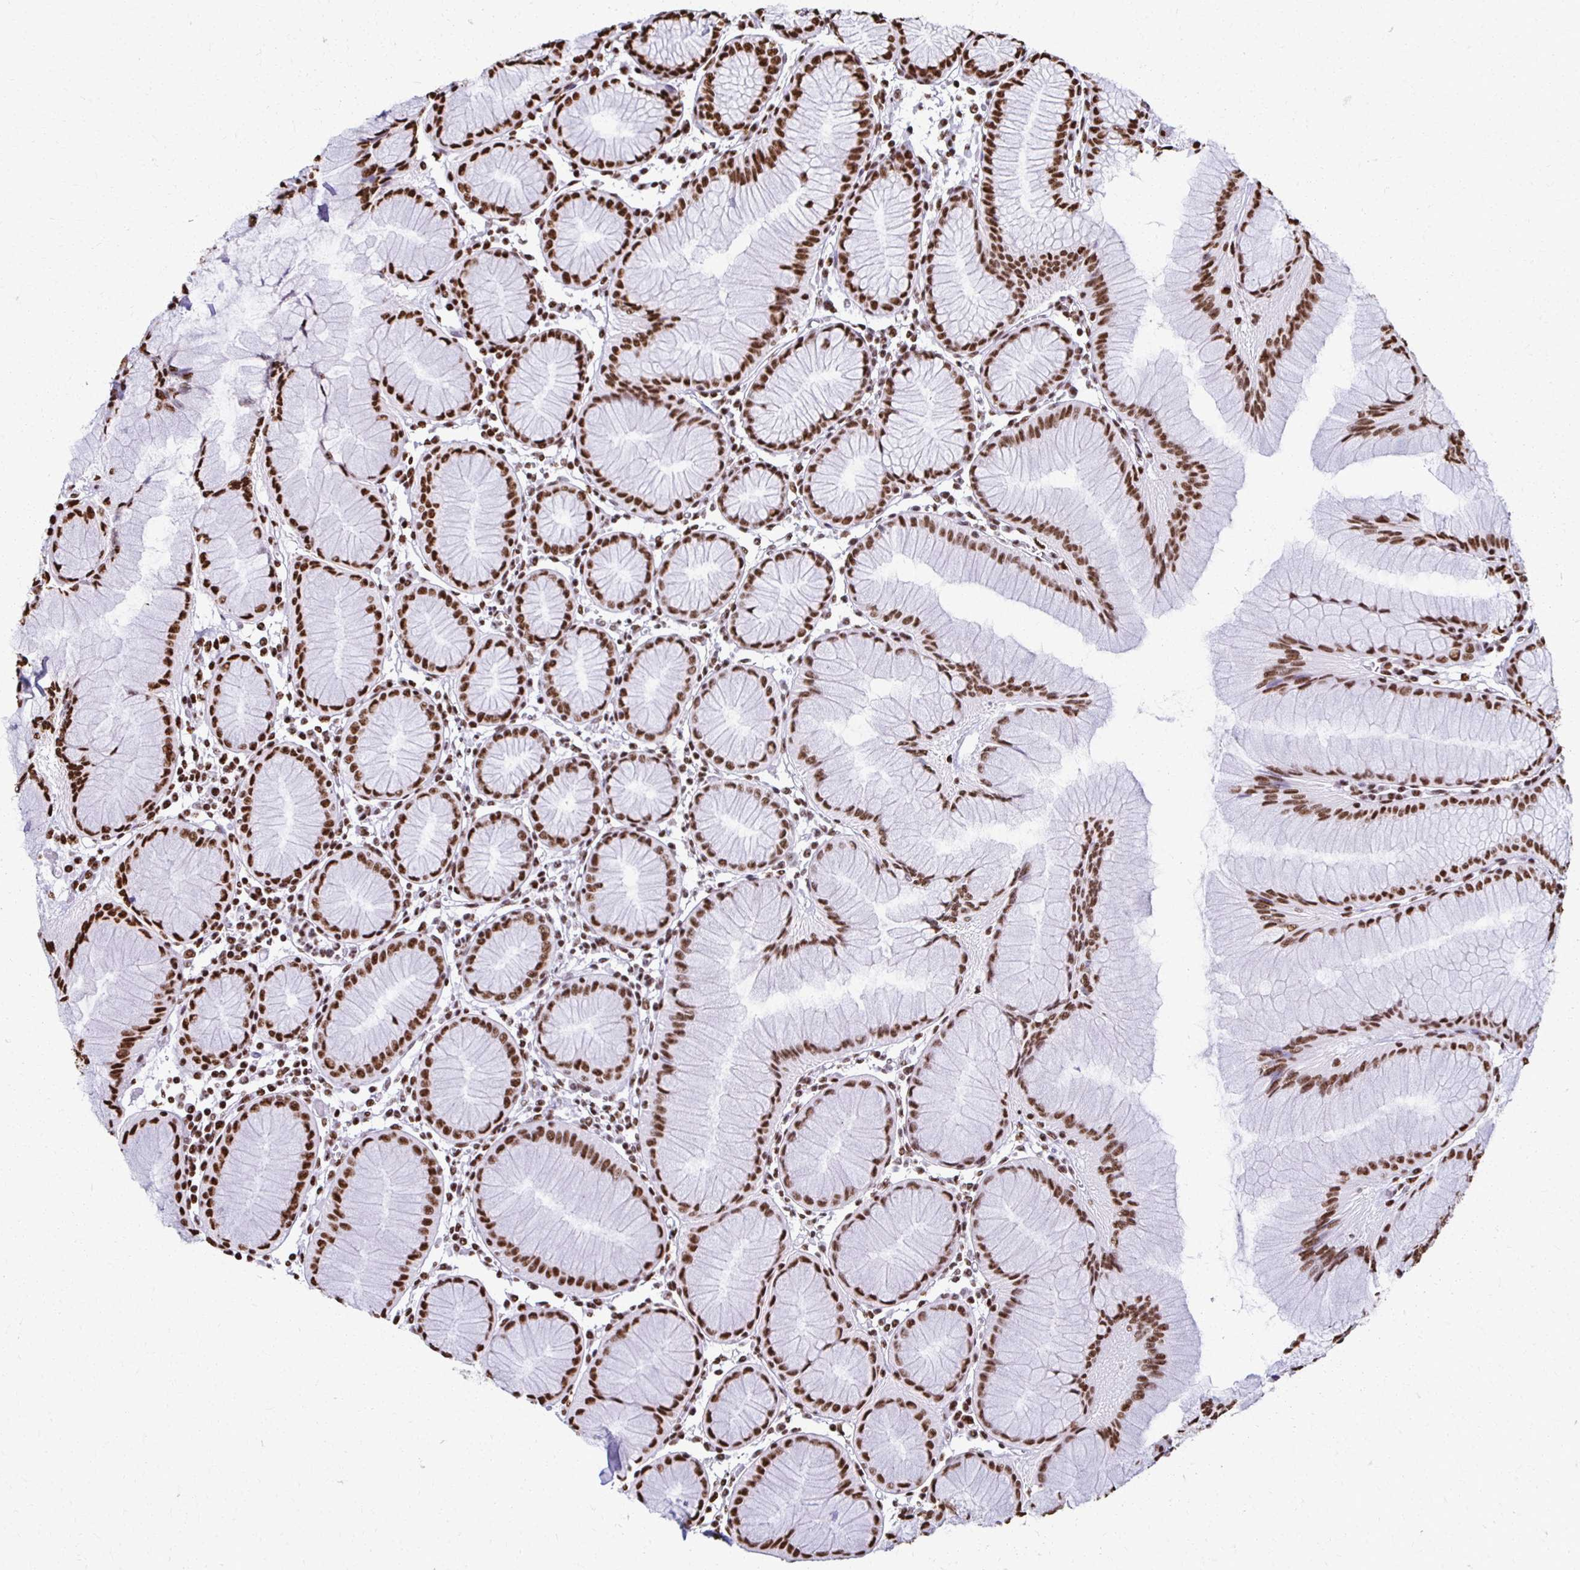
{"staining": {"intensity": "strong", "quantity": ">75%", "location": "nuclear"}, "tissue": "stomach", "cell_type": "Glandular cells", "image_type": "normal", "snomed": [{"axis": "morphology", "description": "Normal tissue, NOS"}, {"axis": "topography", "description": "Stomach"}], "caption": "Stomach stained with DAB (3,3'-diaminobenzidine) immunohistochemistry demonstrates high levels of strong nuclear positivity in approximately >75% of glandular cells.", "gene": "NONO", "patient": {"sex": "female", "age": 57}}